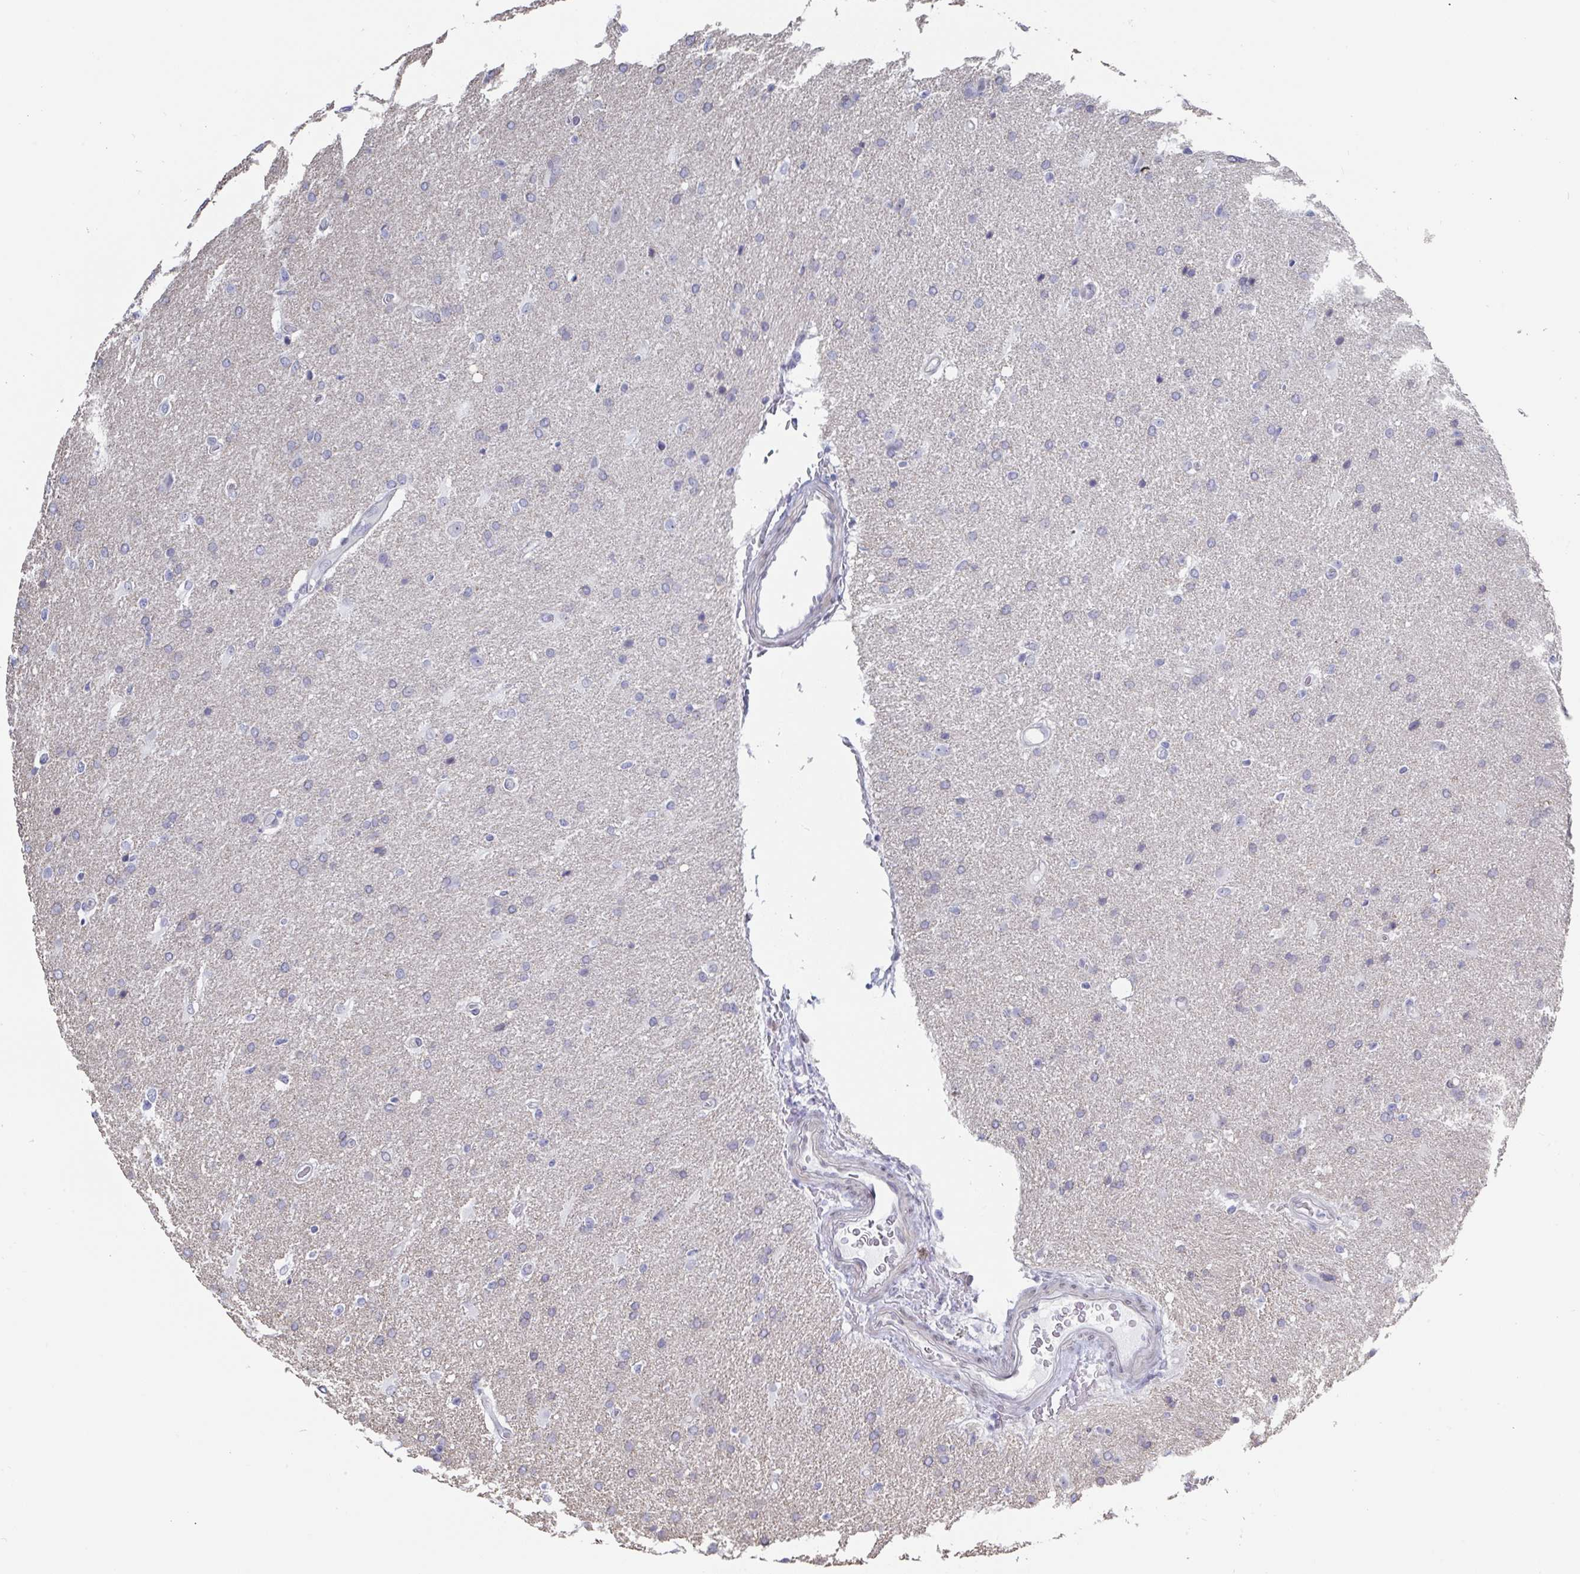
{"staining": {"intensity": "negative", "quantity": "none", "location": "none"}, "tissue": "glioma", "cell_type": "Tumor cells", "image_type": "cancer", "snomed": [{"axis": "morphology", "description": "Glioma, malignant, High grade"}, {"axis": "topography", "description": "Brain"}], "caption": "This histopathology image is of high-grade glioma (malignant) stained with immunohistochemistry to label a protein in brown with the nuclei are counter-stained blue. There is no expression in tumor cells. (Brightfield microscopy of DAB IHC at high magnification).", "gene": "MFSD4A", "patient": {"sex": "male", "age": 56}}